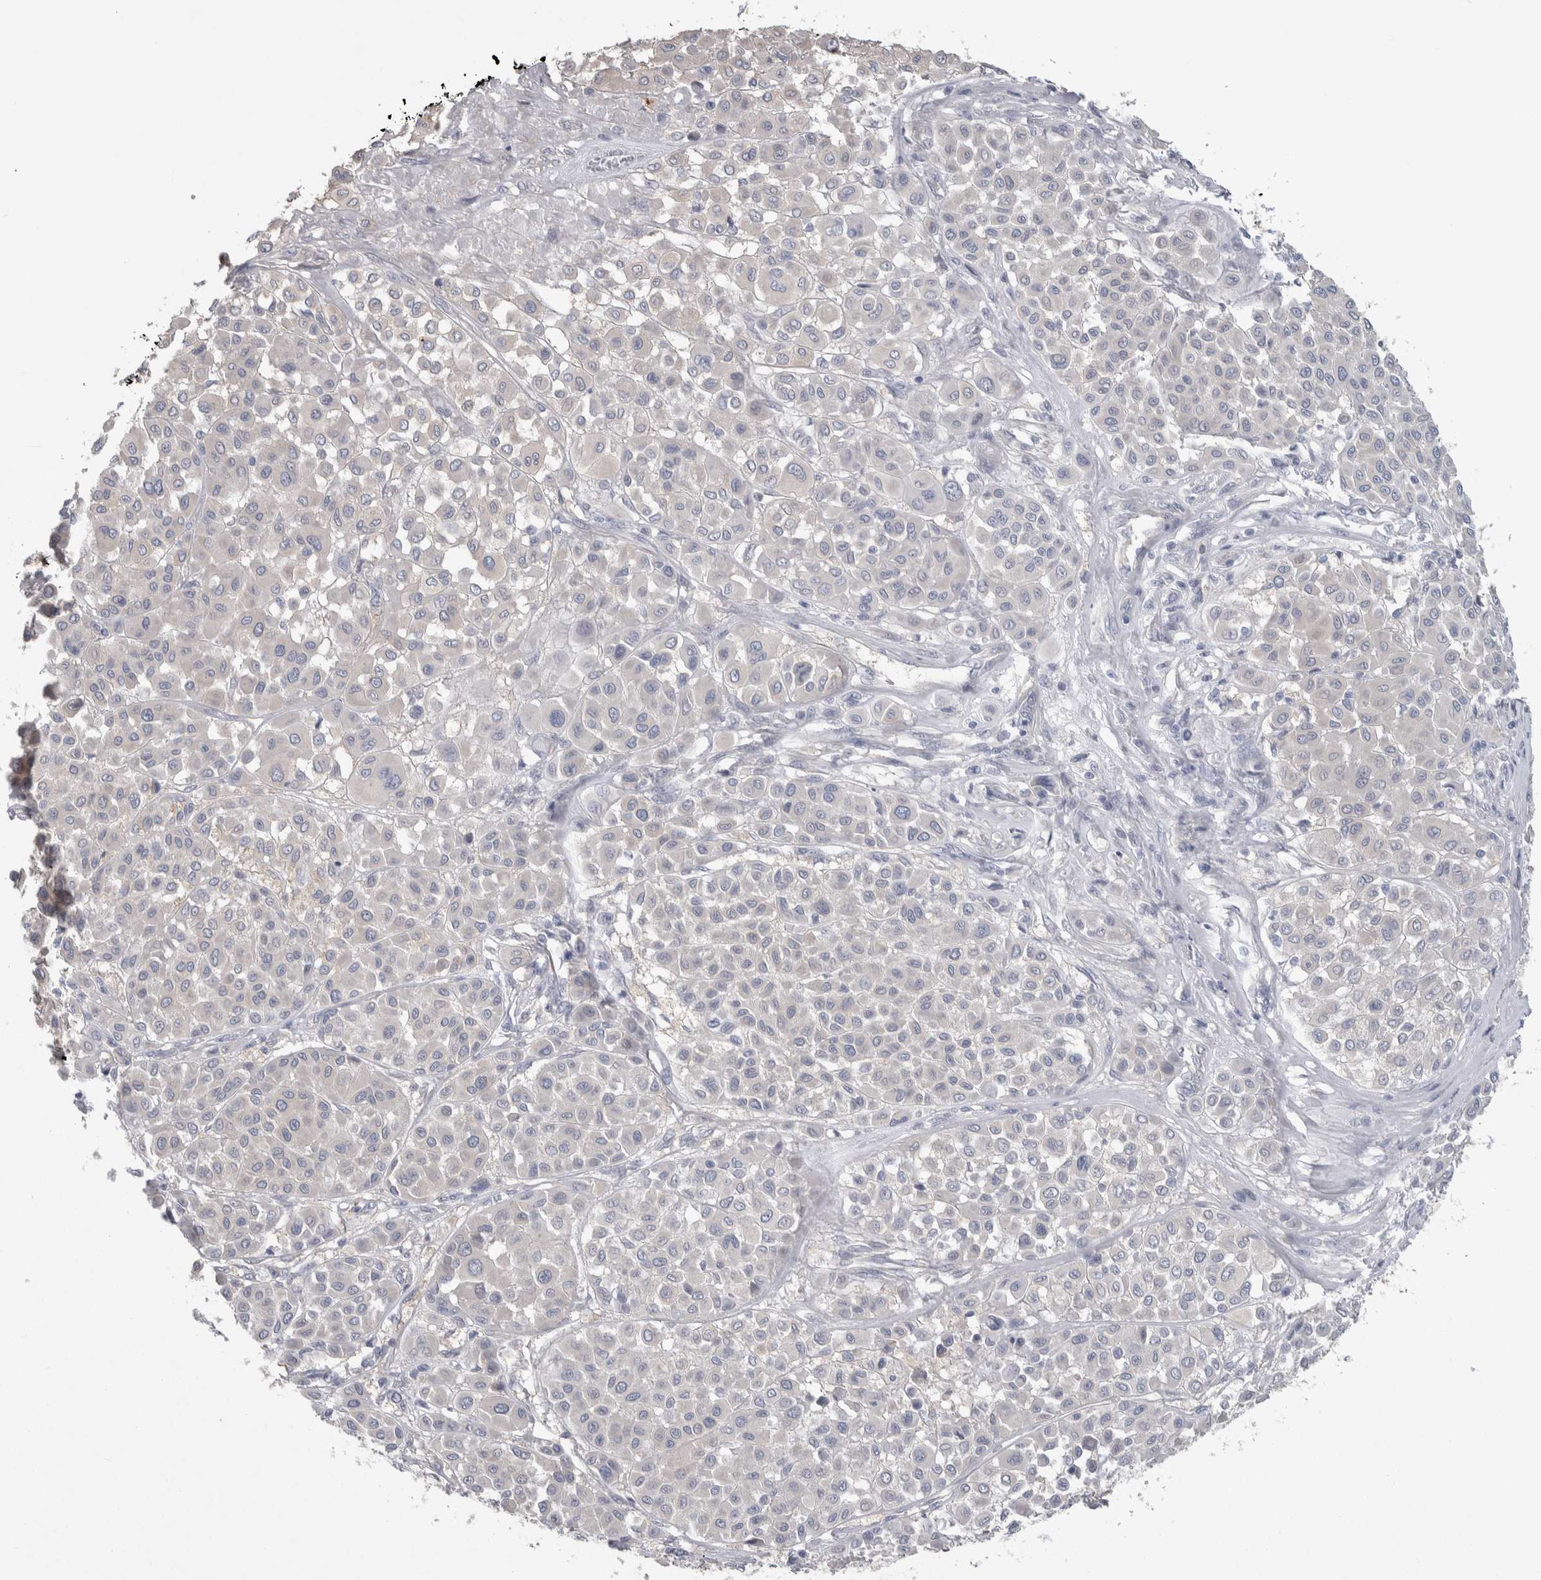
{"staining": {"intensity": "negative", "quantity": "none", "location": "none"}, "tissue": "melanoma", "cell_type": "Tumor cells", "image_type": "cancer", "snomed": [{"axis": "morphology", "description": "Malignant melanoma, Metastatic site"}, {"axis": "topography", "description": "Soft tissue"}], "caption": "Protein analysis of malignant melanoma (metastatic site) shows no significant expression in tumor cells.", "gene": "GPHN", "patient": {"sex": "male", "age": 41}}